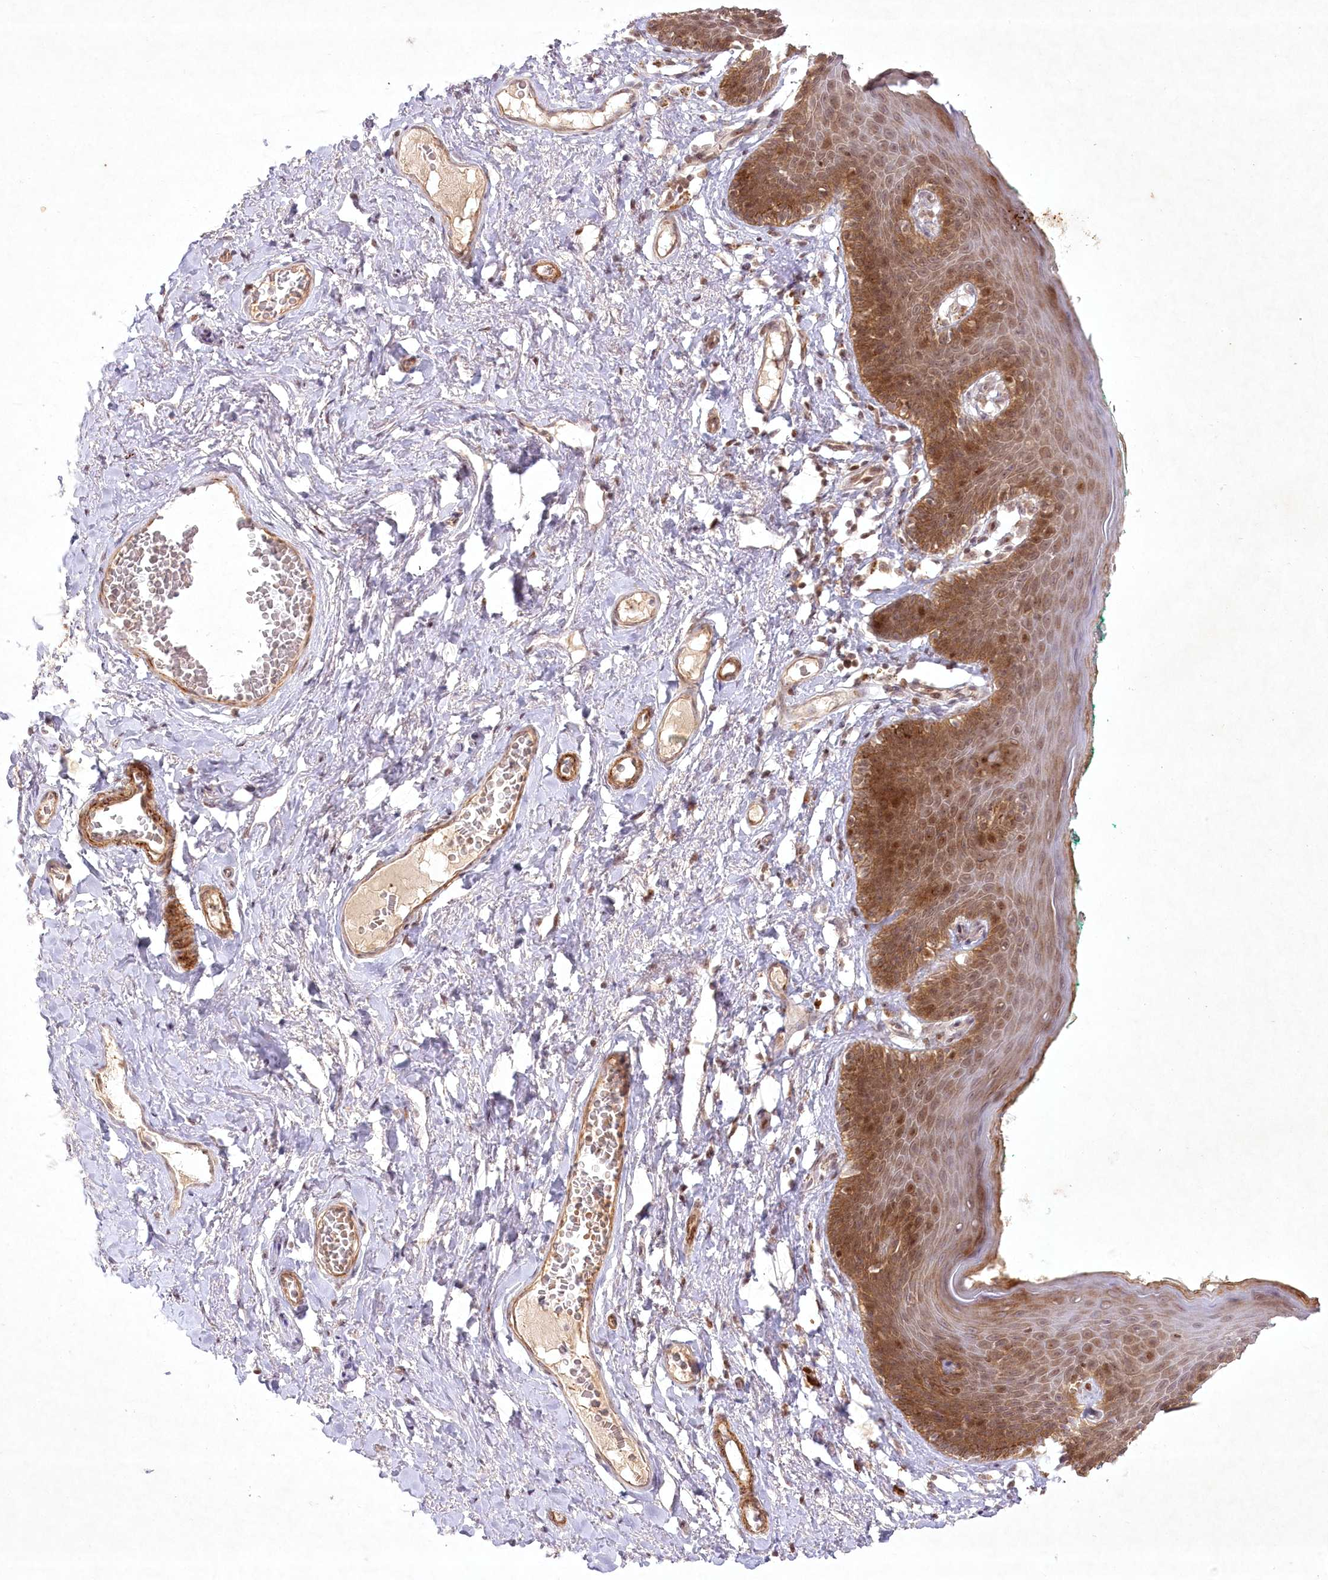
{"staining": {"intensity": "moderate", "quantity": ">75%", "location": "cytoplasmic/membranous,nuclear"}, "tissue": "skin", "cell_type": "Epidermal cells", "image_type": "normal", "snomed": [{"axis": "morphology", "description": "Normal tissue, NOS"}, {"axis": "topography", "description": "Vulva"}], "caption": "This histopathology image demonstrates normal skin stained with immunohistochemistry to label a protein in brown. The cytoplasmic/membranous,nuclear of epidermal cells show moderate positivity for the protein. Nuclei are counter-stained blue.", "gene": "SH2D3A", "patient": {"sex": "female", "age": 66}}